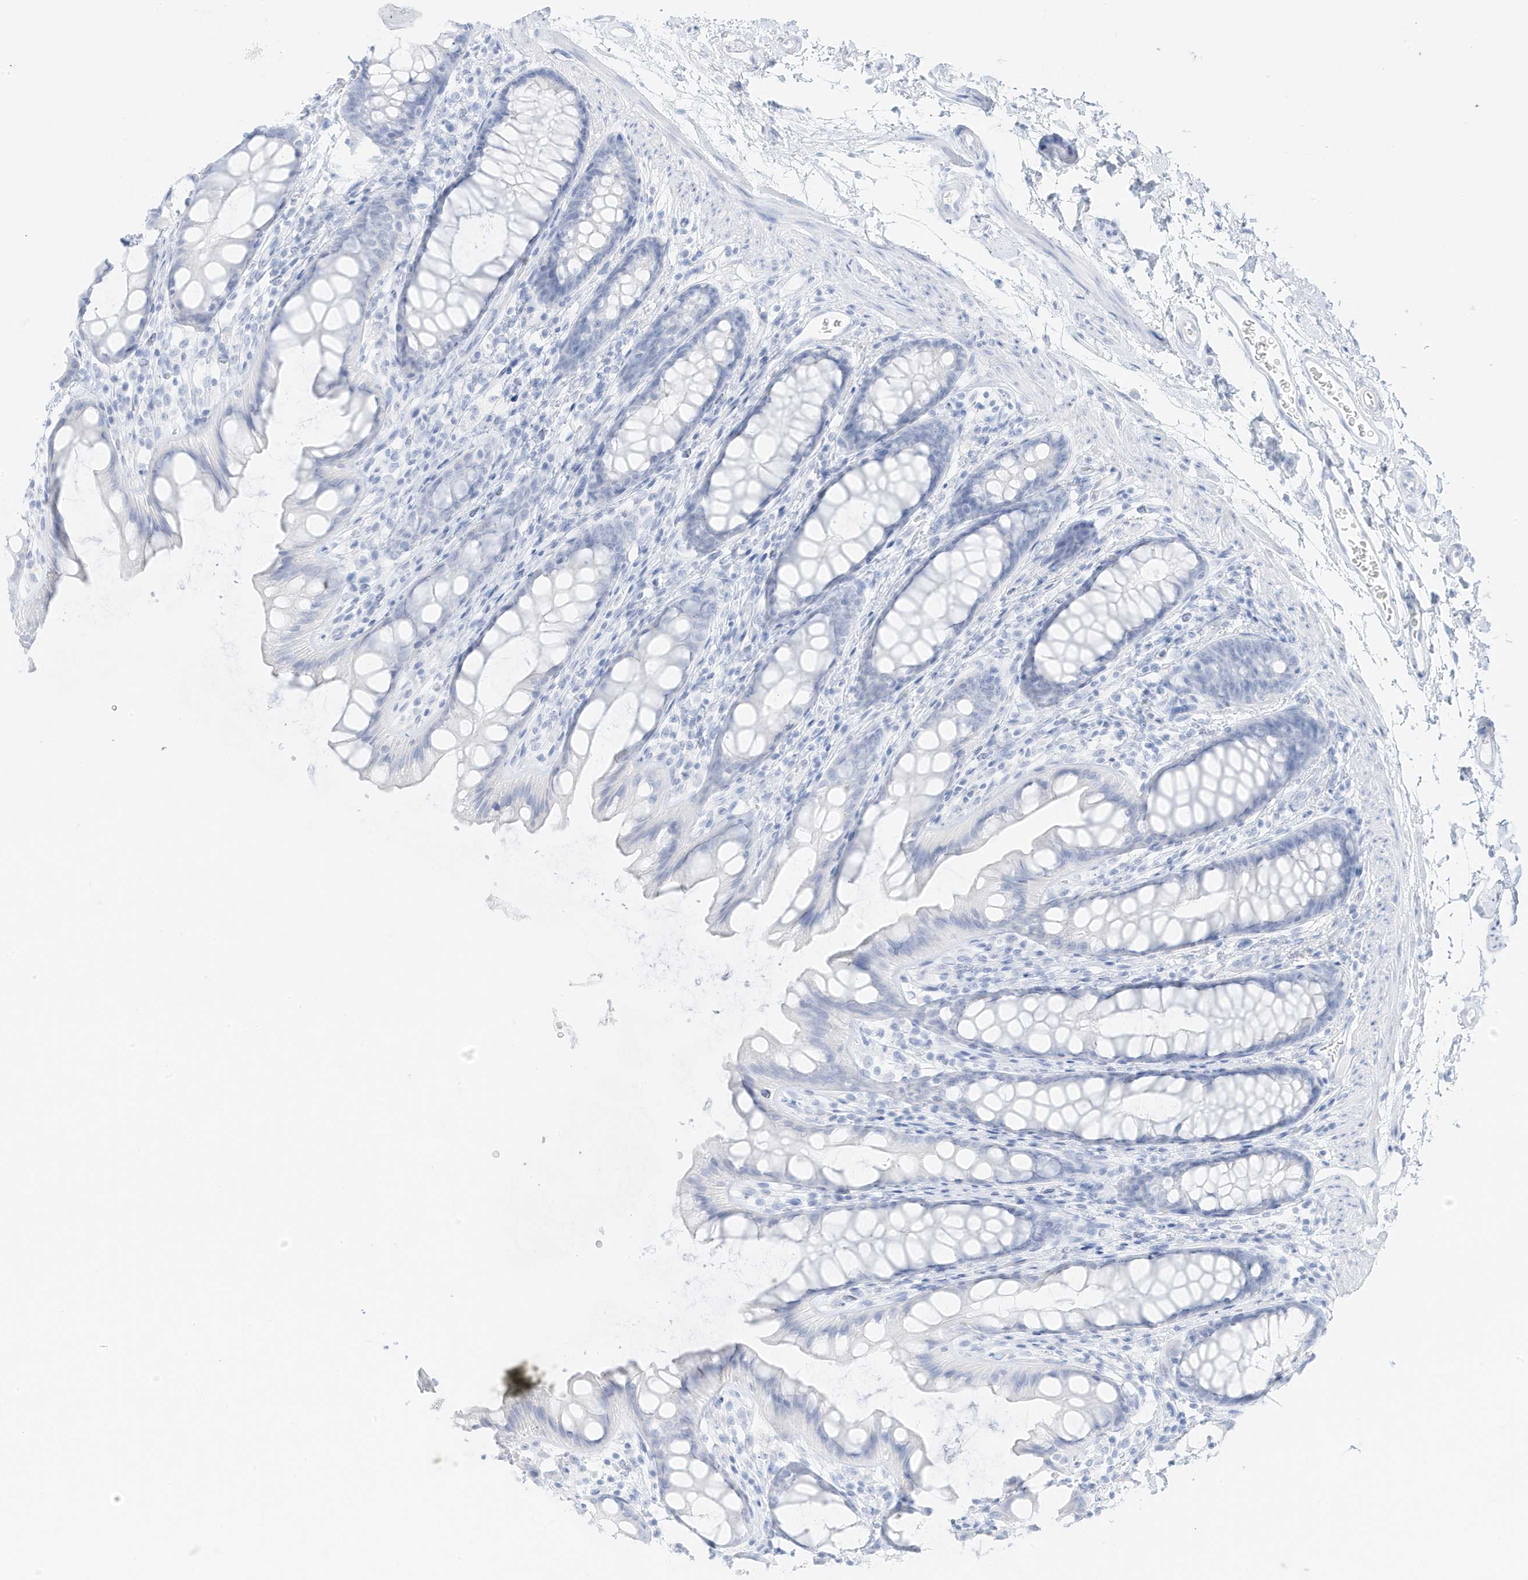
{"staining": {"intensity": "negative", "quantity": "none", "location": "none"}, "tissue": "rectum", "cell_type": "Glandular cells", "image_type": "normal", "snomed": [{"axis": "morphology", "description": "Normal tissue, NOS"}, {"axis": "topography", "description": "Rectum"}], "caption": "This histopathology image is of normal rectum stained with IHC to label a protein in brown with the nuclei are counter-stained blue. There is no expression in glandular cells. (Brightfield microscopy of DAB (3,3'-diaminobenzidine) immunohistochemistry at high magnification).", "gene": "SLC22A13", "patient": {"sex": "female", "age": 65}}